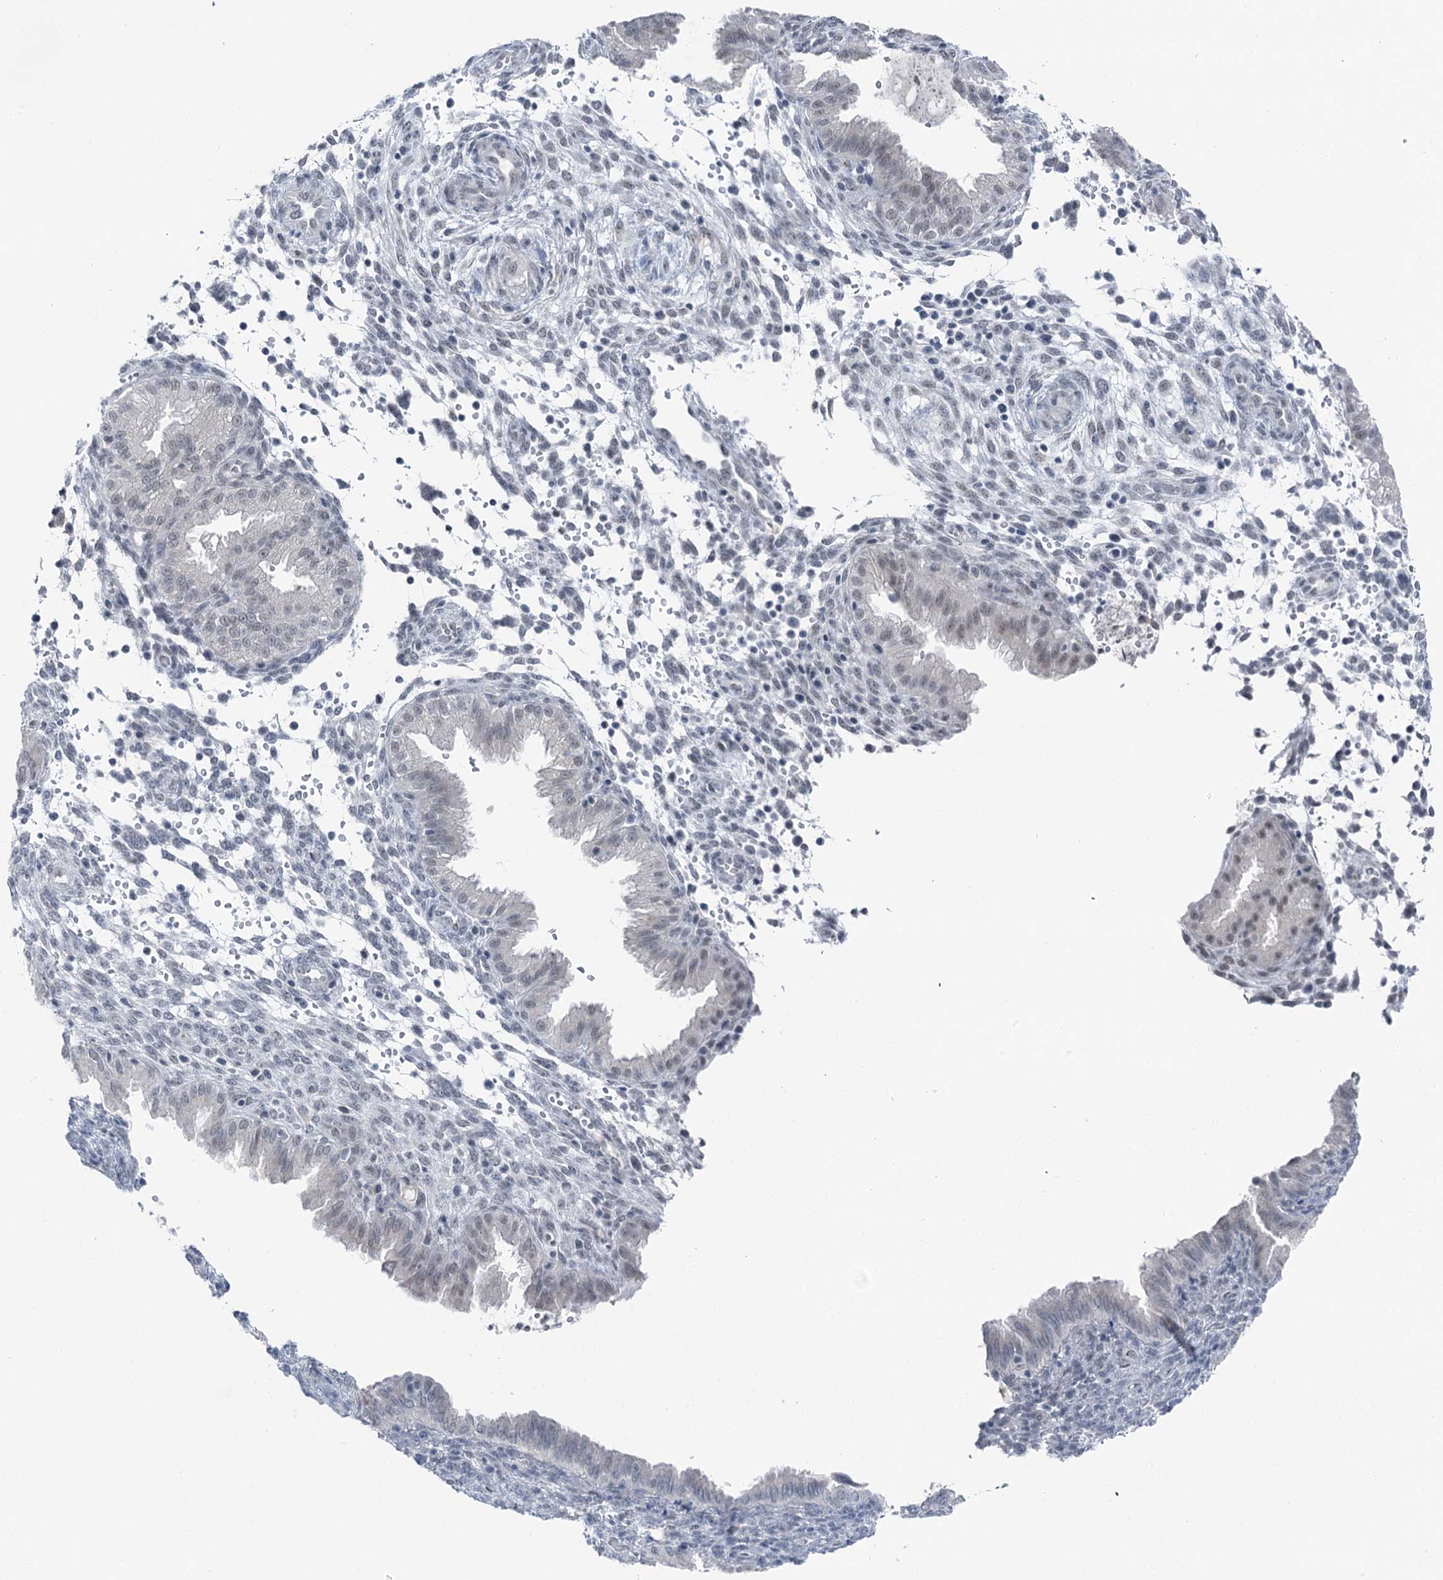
{"staining": {"intensity": "negative", "quantity": "none", "location": "none"}, "tissue": "endometrium", "cell_type": "Cells in endometrial stroma", "image_type": "normal", "snomed": [{"axis": "morphology", "description": "Normal tissue, NOS"}, {"axis": "topography", "description": "Endometrium"}], "caption": "A photomicrograph of human endometrium is negative for staining in cells in endometrial stroma. Nuclei are stained in blue.", "gene": "STEEP1", "patient": {"sex": "female", "age": 33}}